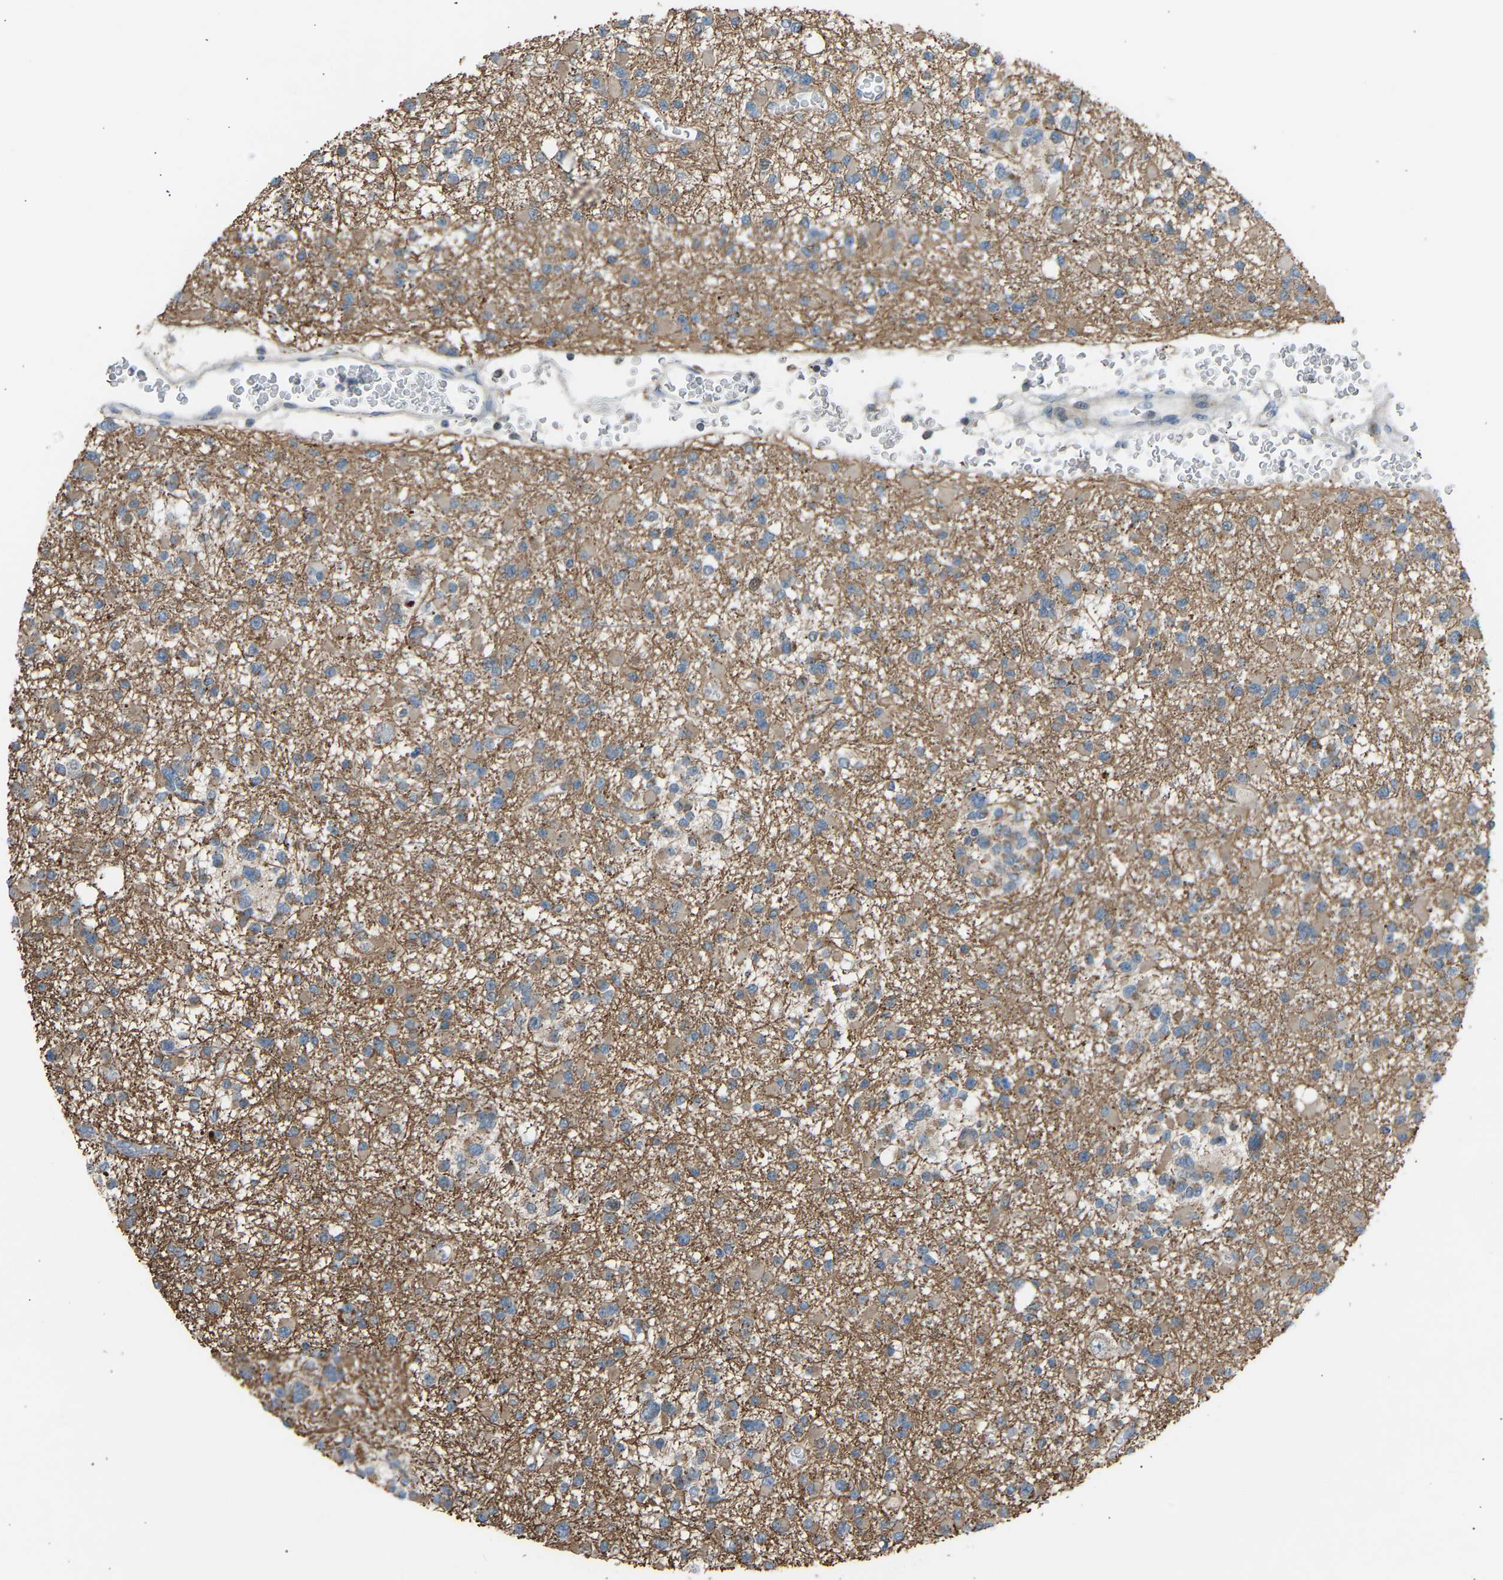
{"staining": {"intensity": "weak", "quantity": ">75%", "location": "cytoplasmic/membranous"}, "tissue": "glioma", "cell_type": "Tumor cells", "image_type": "cancer", "snomed": [{"axis": "morphology", "description": "Glioma, malignant, Low grade"}, {"axis": "topography", "description": "Brain"}], "caption": "A brown stain shows weak cytoplasmic/membranous staining of a protein in human low-grade glioma (malignant) tumor cells.", "gene": "VPS41", "patient": {"sex": "female", "age": 22}}